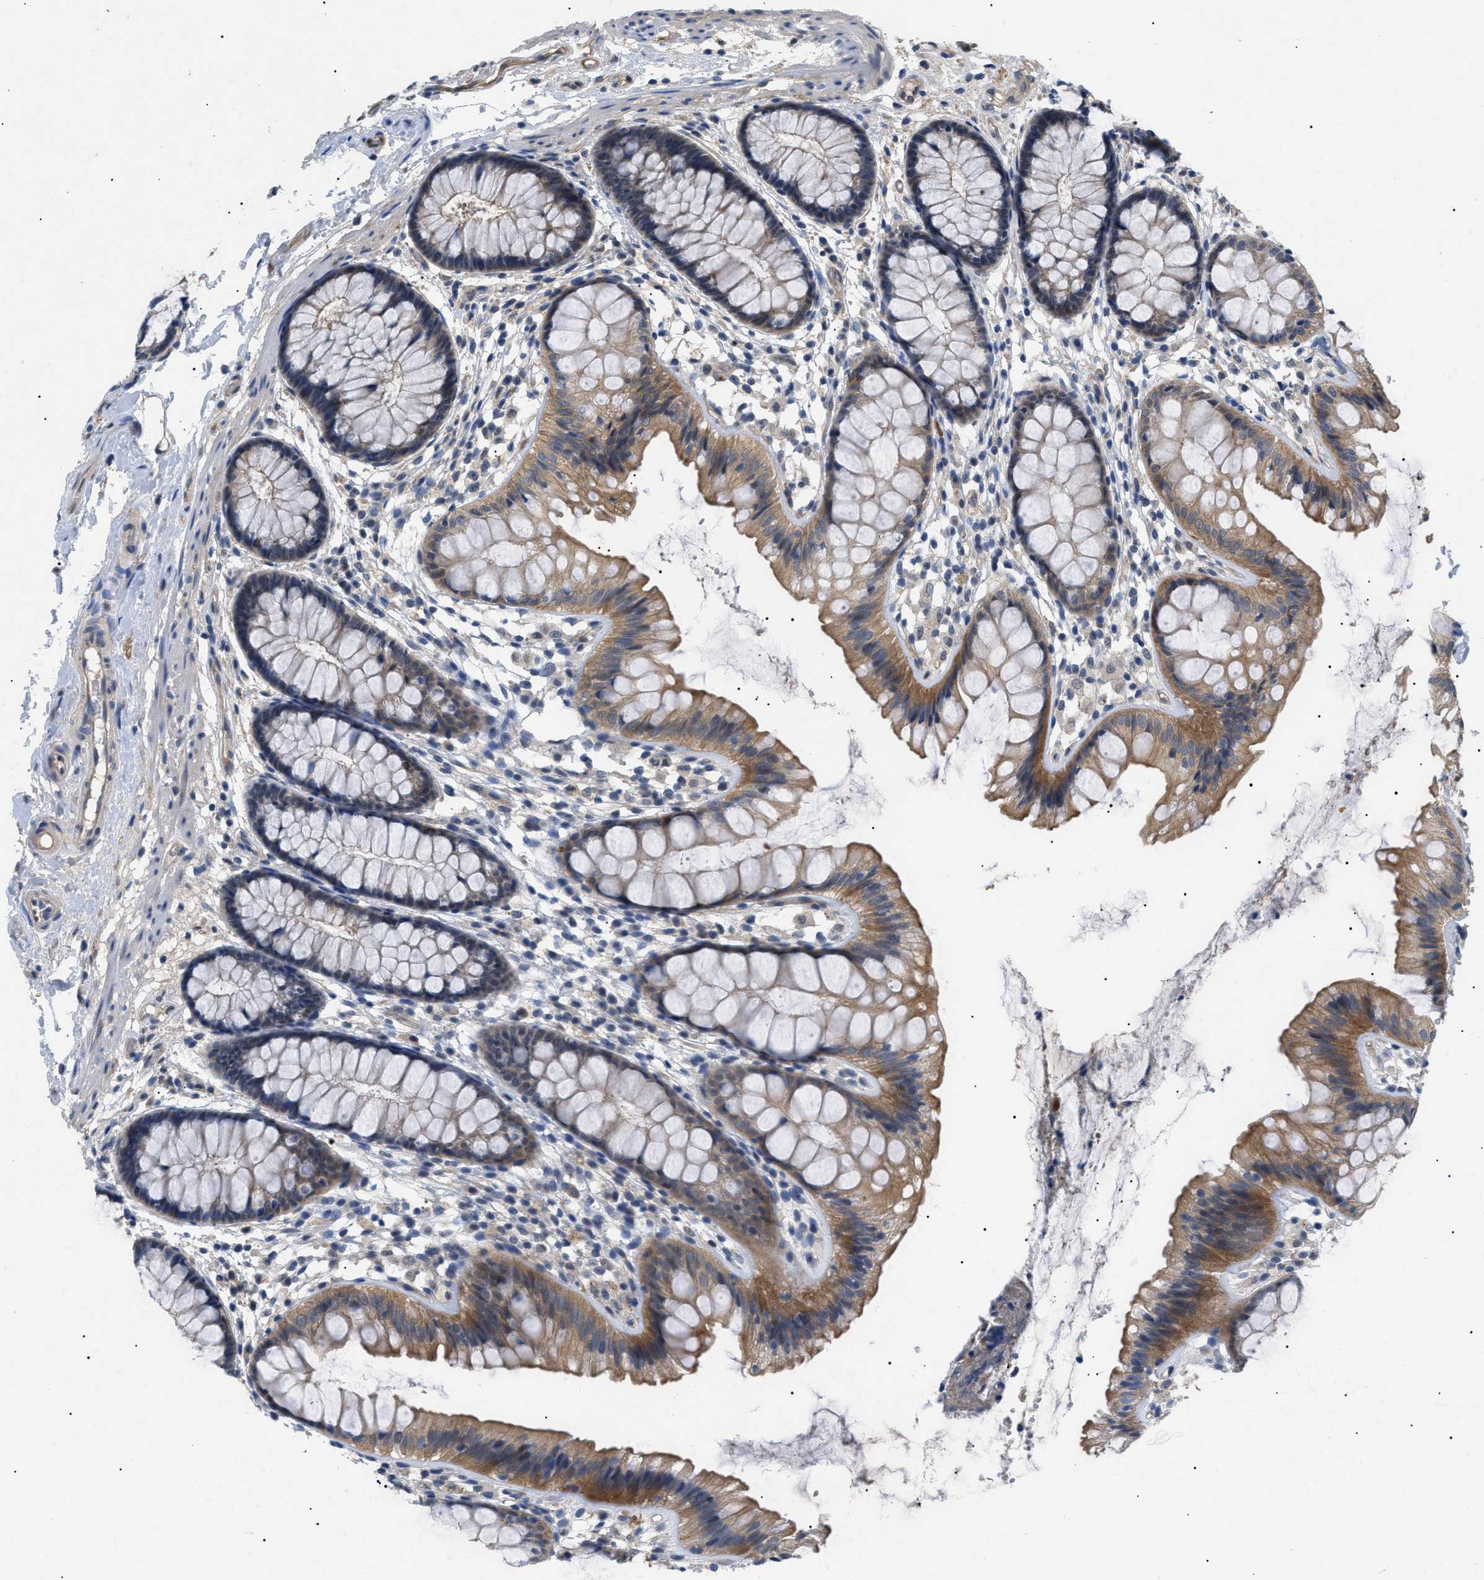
{"staining": {"intensity": "weak", "quantity": "25%-75%", "location": "cytoplasmic/membranous"}, "tissue": "colon", "cell_type": "Endothelial cells", "image_type": "normal", "snomed": [{"axis": "morphology", "description": "Normal tissue, NOS"}, {"axis": "topography", "description": "Colon"}], "caption": "Benign colon exhibits weak cytoplasmic/membranous expression in about 25%-75% of endothelial cells (DAB (3,3'-diaminobenzidine) IHC with brightfield microscopy, high magnification)..", "gene": "CRCP", "patient": {"sex": "female", "age": 56}}